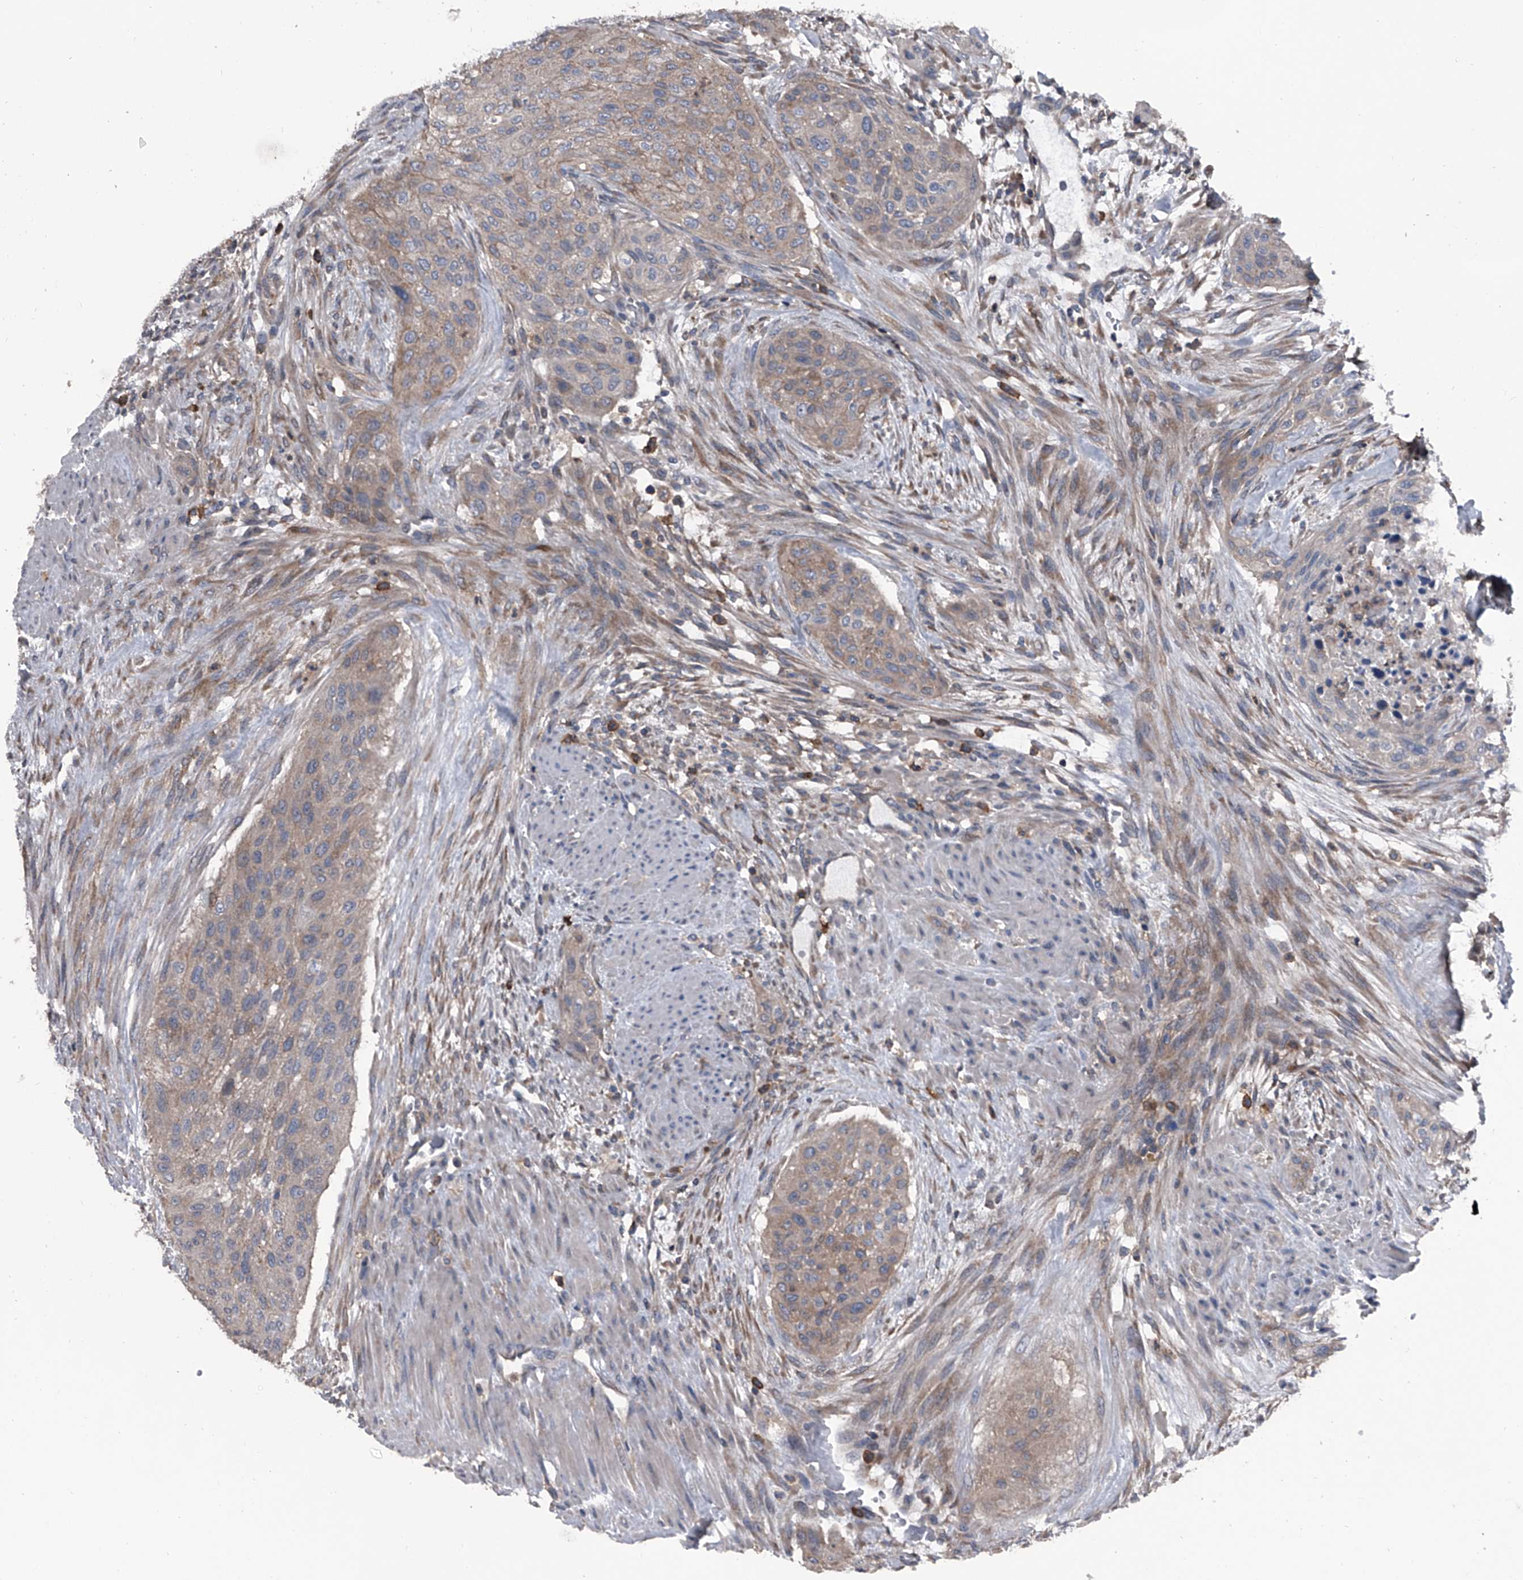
{"staining": {"intensity": "weak", "quantity": "25%-75%", "location": "cytoplasmic/membranous"}, "tissue": "urothelial cancer", "cell_type": "Tumor cells", "image_type": "cancer", "snomed": [{"axis": "morphology", "description": "Urothelial carcinoma, High grade"}, {"axis": "topography", "description": "Urinary bladder"}], "caption": "The immunohistochemical stain highlights weak cytoplasmic/membranous staining in tumor cells of urothelial cancer tissue. (Stains: DAB in brown, nuclei in blue, Microscopy: brightfield microscopy at high magnification).", "gene": "PIP5K1A", "patient": {"sex": "male", "age": 35}}